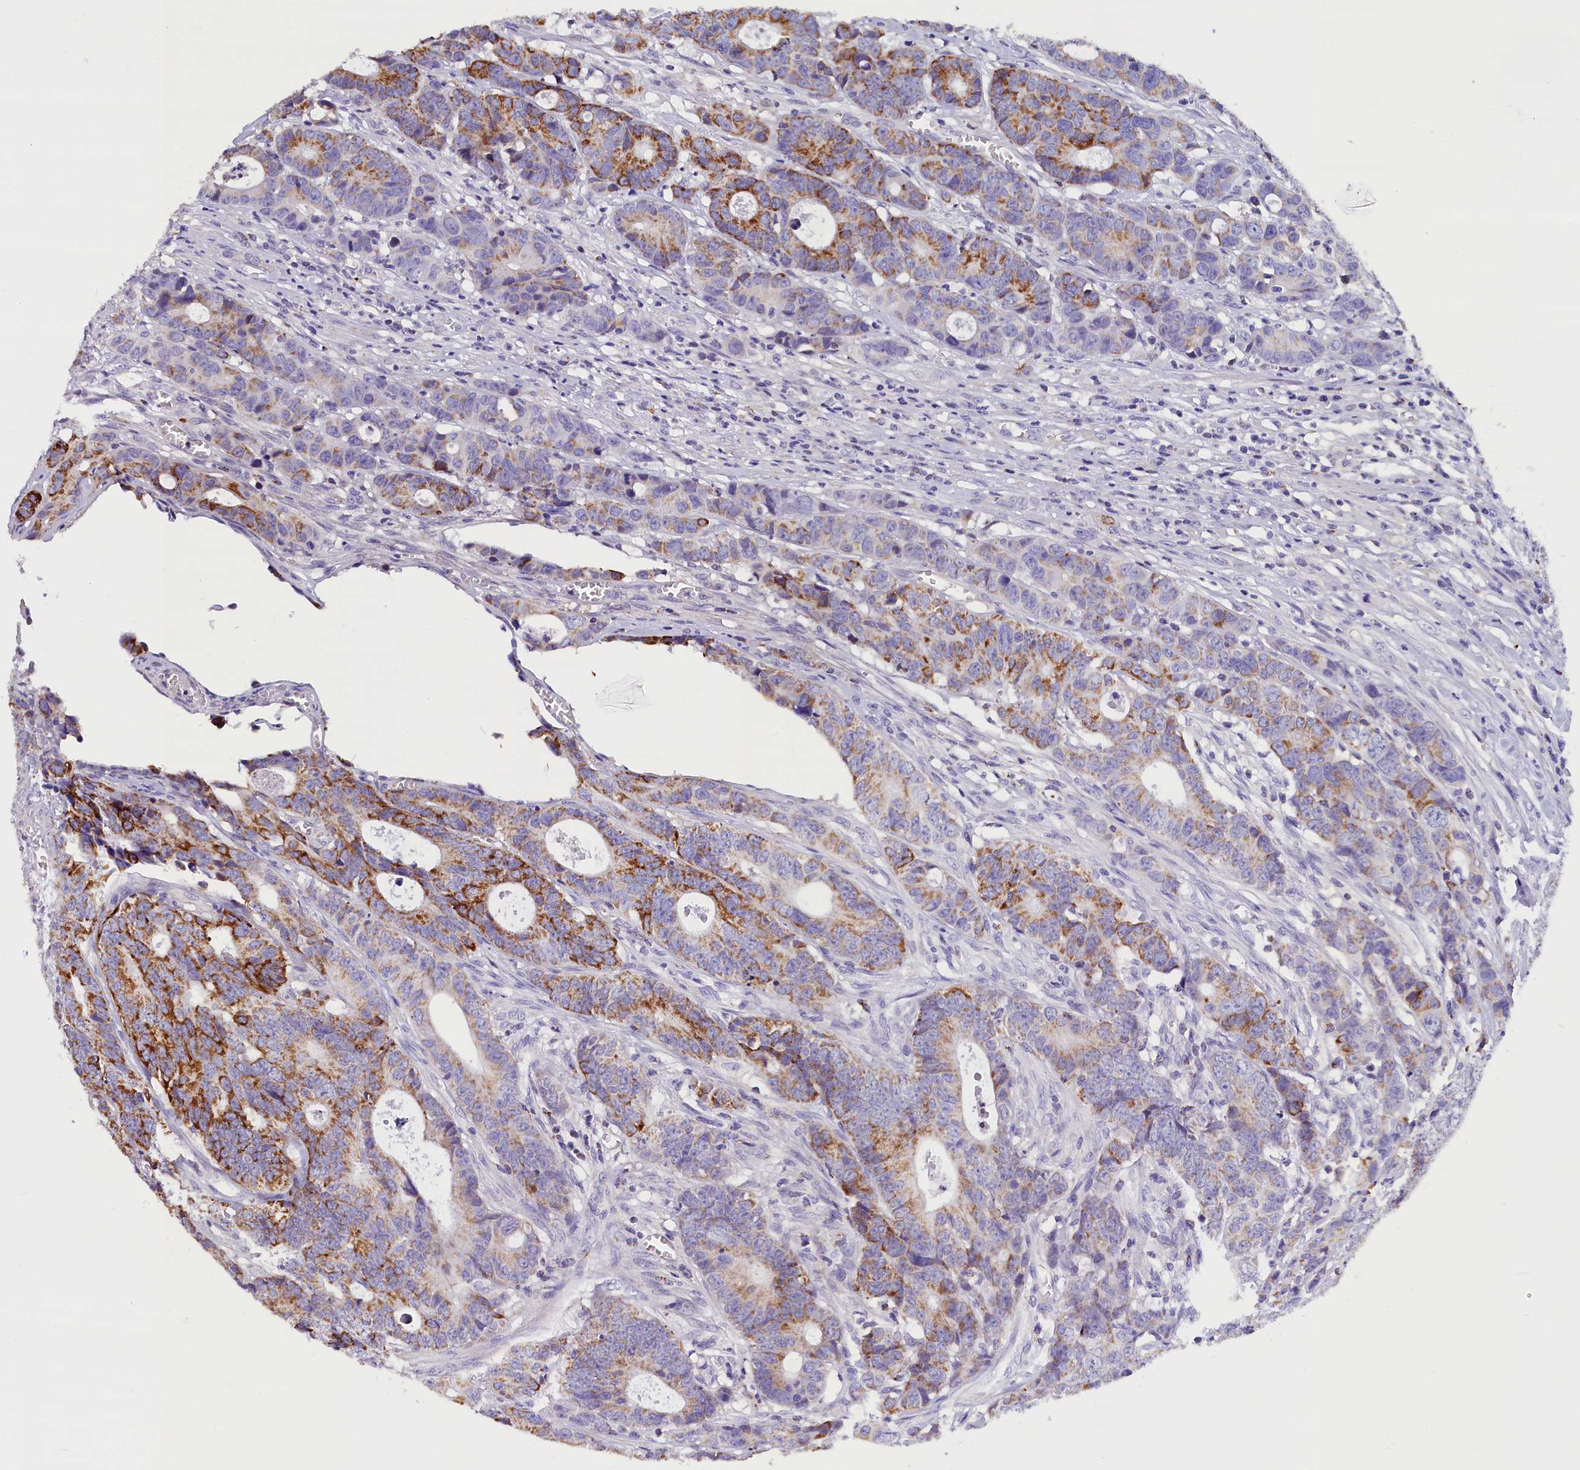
{"staining": {"intensity": "strong", "quantity": "25%-75%", "location": "cytoplasmic/membranous"}, "tissue": "colorectal cancer", "cell_type": "Tumor cells", "image_type": "cancer", "snomed": [{"axis": "morphology", "description": "Adenocarcinoma, NOS"}, {"axis": "topography", "description": "Colon"}], "caption": "This is an image of immunohistochemistry (IHC) staining of colorectal cancer, which shows strong expression in the cytoplasmic/membranous of tumor cells.", "gene": "ABAT", "patient": {"sex": "female", "age": 57}}